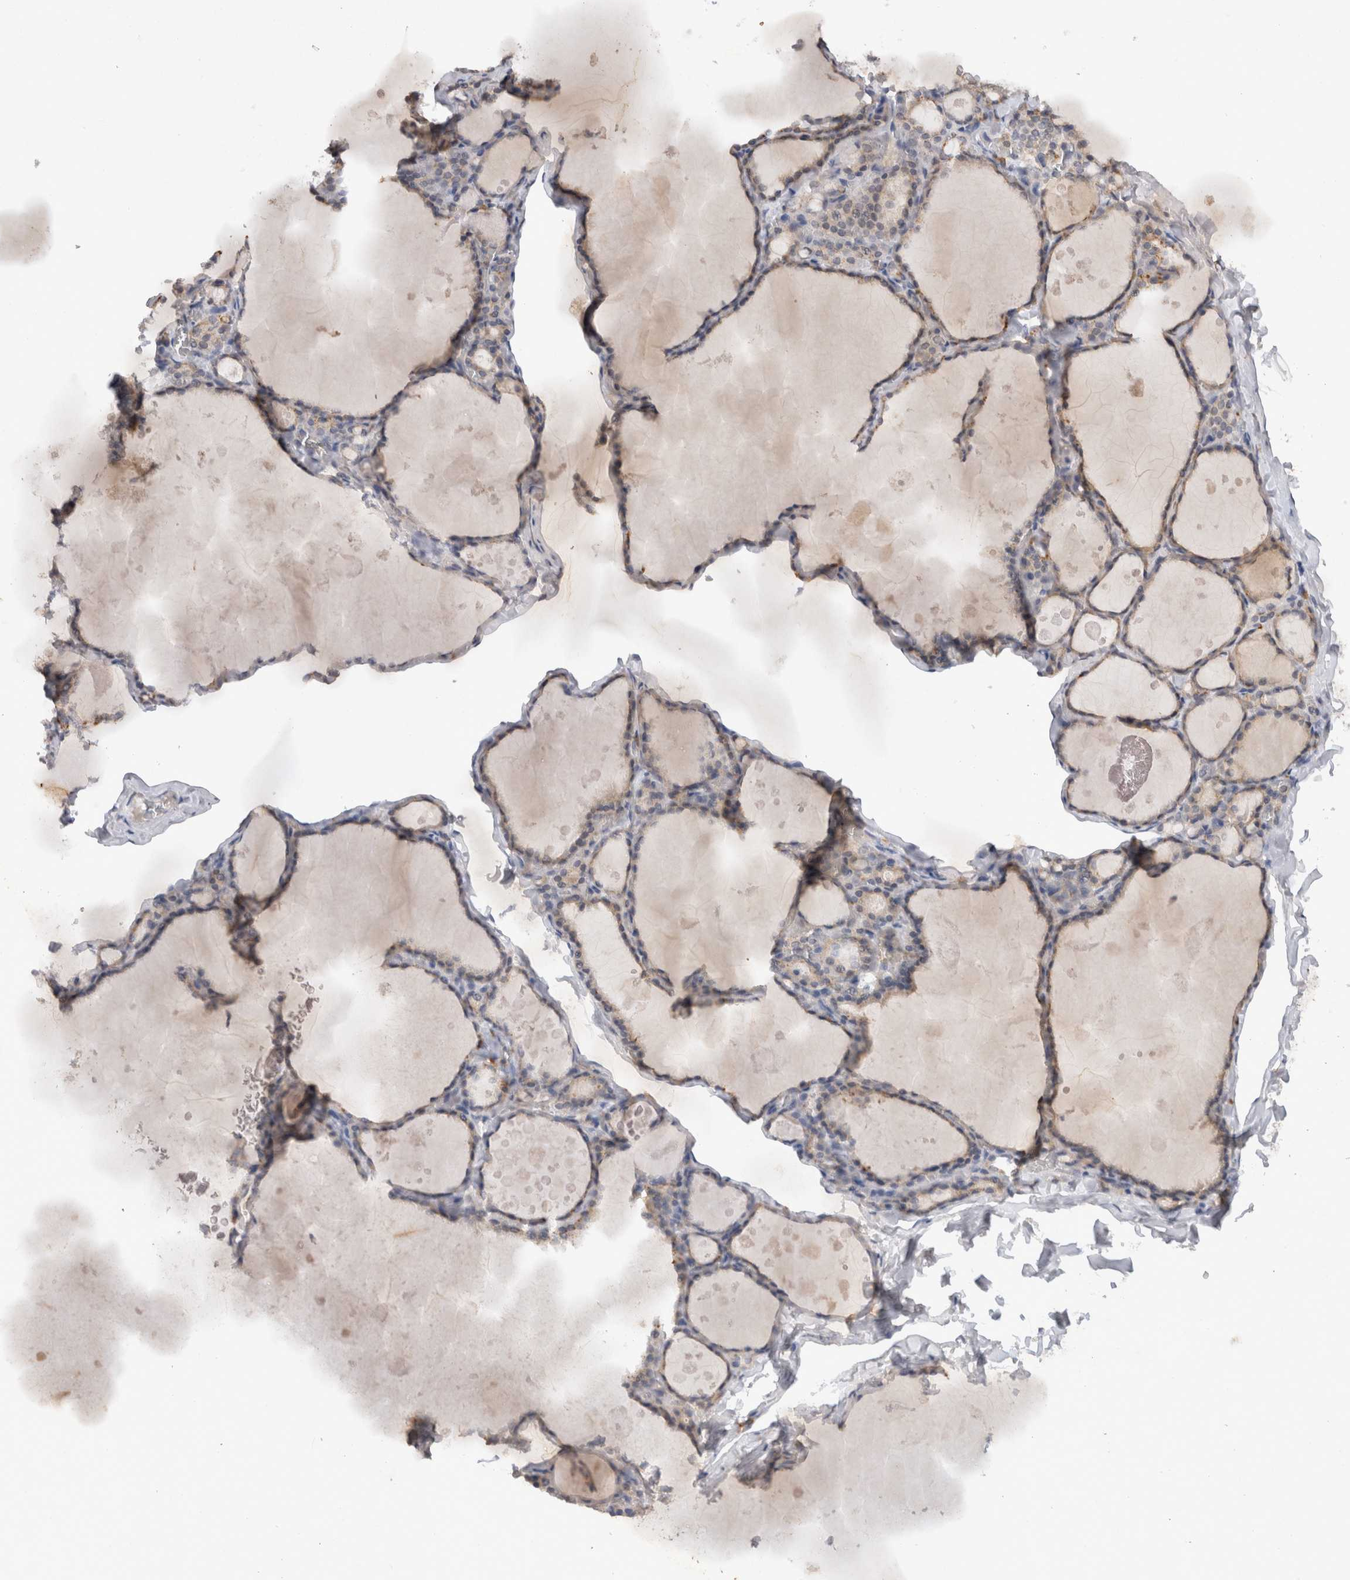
{"staining": {"intensity": "weak", "quantity": "25%-75%", "location": "cytoplasmic/membranous"}, "tissue": "thyroid gland", "cell_type": "Glandular cells", "image_type": "normal", "snomed": [{"axis": "morphology", "description": "Normal tissue, NOS"}, {"axis": "topography", "description": "Thyroid gland"}], "caption": "DAB immunohistochemical staining of benign human thyroid gland reveals weak cytoplasmic/membranous protein staining in about 25%-75% of glandular cells. Using DAB (brown) and hematoxylin (blue) stains, captured at high magnification using brightfield microscopy.", "gene": "VSIG4", "patient": {"sex": "male", "age": 56}}